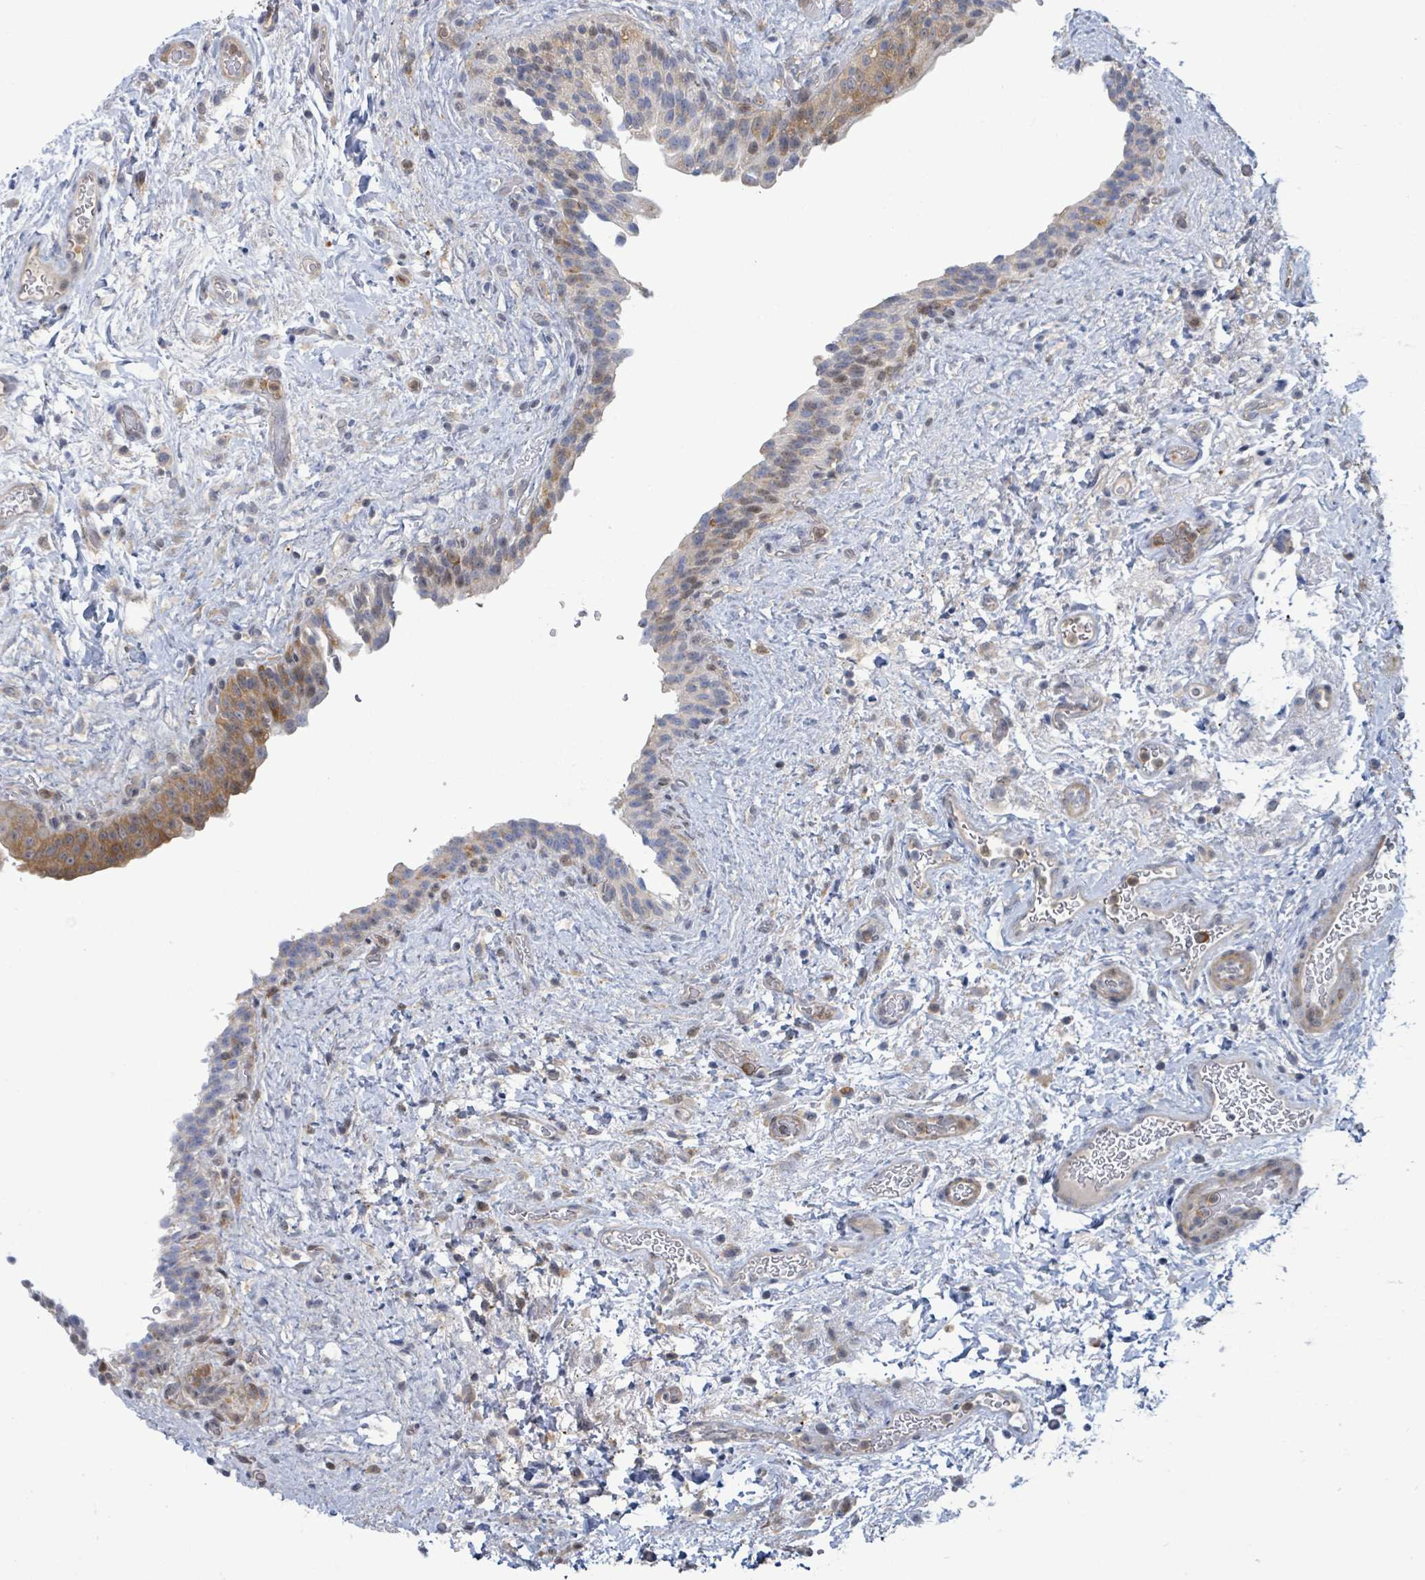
{"staining": {"intensity": "moderate", "quantity": "25%-75%", "location": "cytoplasmic/membranous"}, "tissue": "urinary bladder", "cell_type": "Urothelial cells", "image_type": "normal", "snomed": [{"axis": "morphology", "description": "Normal tissue, NOS"}, {"axis": "topography", "description": "Urinary bladder"}], "caption": "Protein expression by immunohistochemistry displays moderate cytoplasmic/membranous positivity in about 25%-75% of urothelial cells in normal urinary bladder. (Stains: DAB in brown, nuclei in blue, Microscopy: brightfield microscopy at high magnification).", "gene": "PGAM1", "patient": {"sex": "male", "age": 69}}